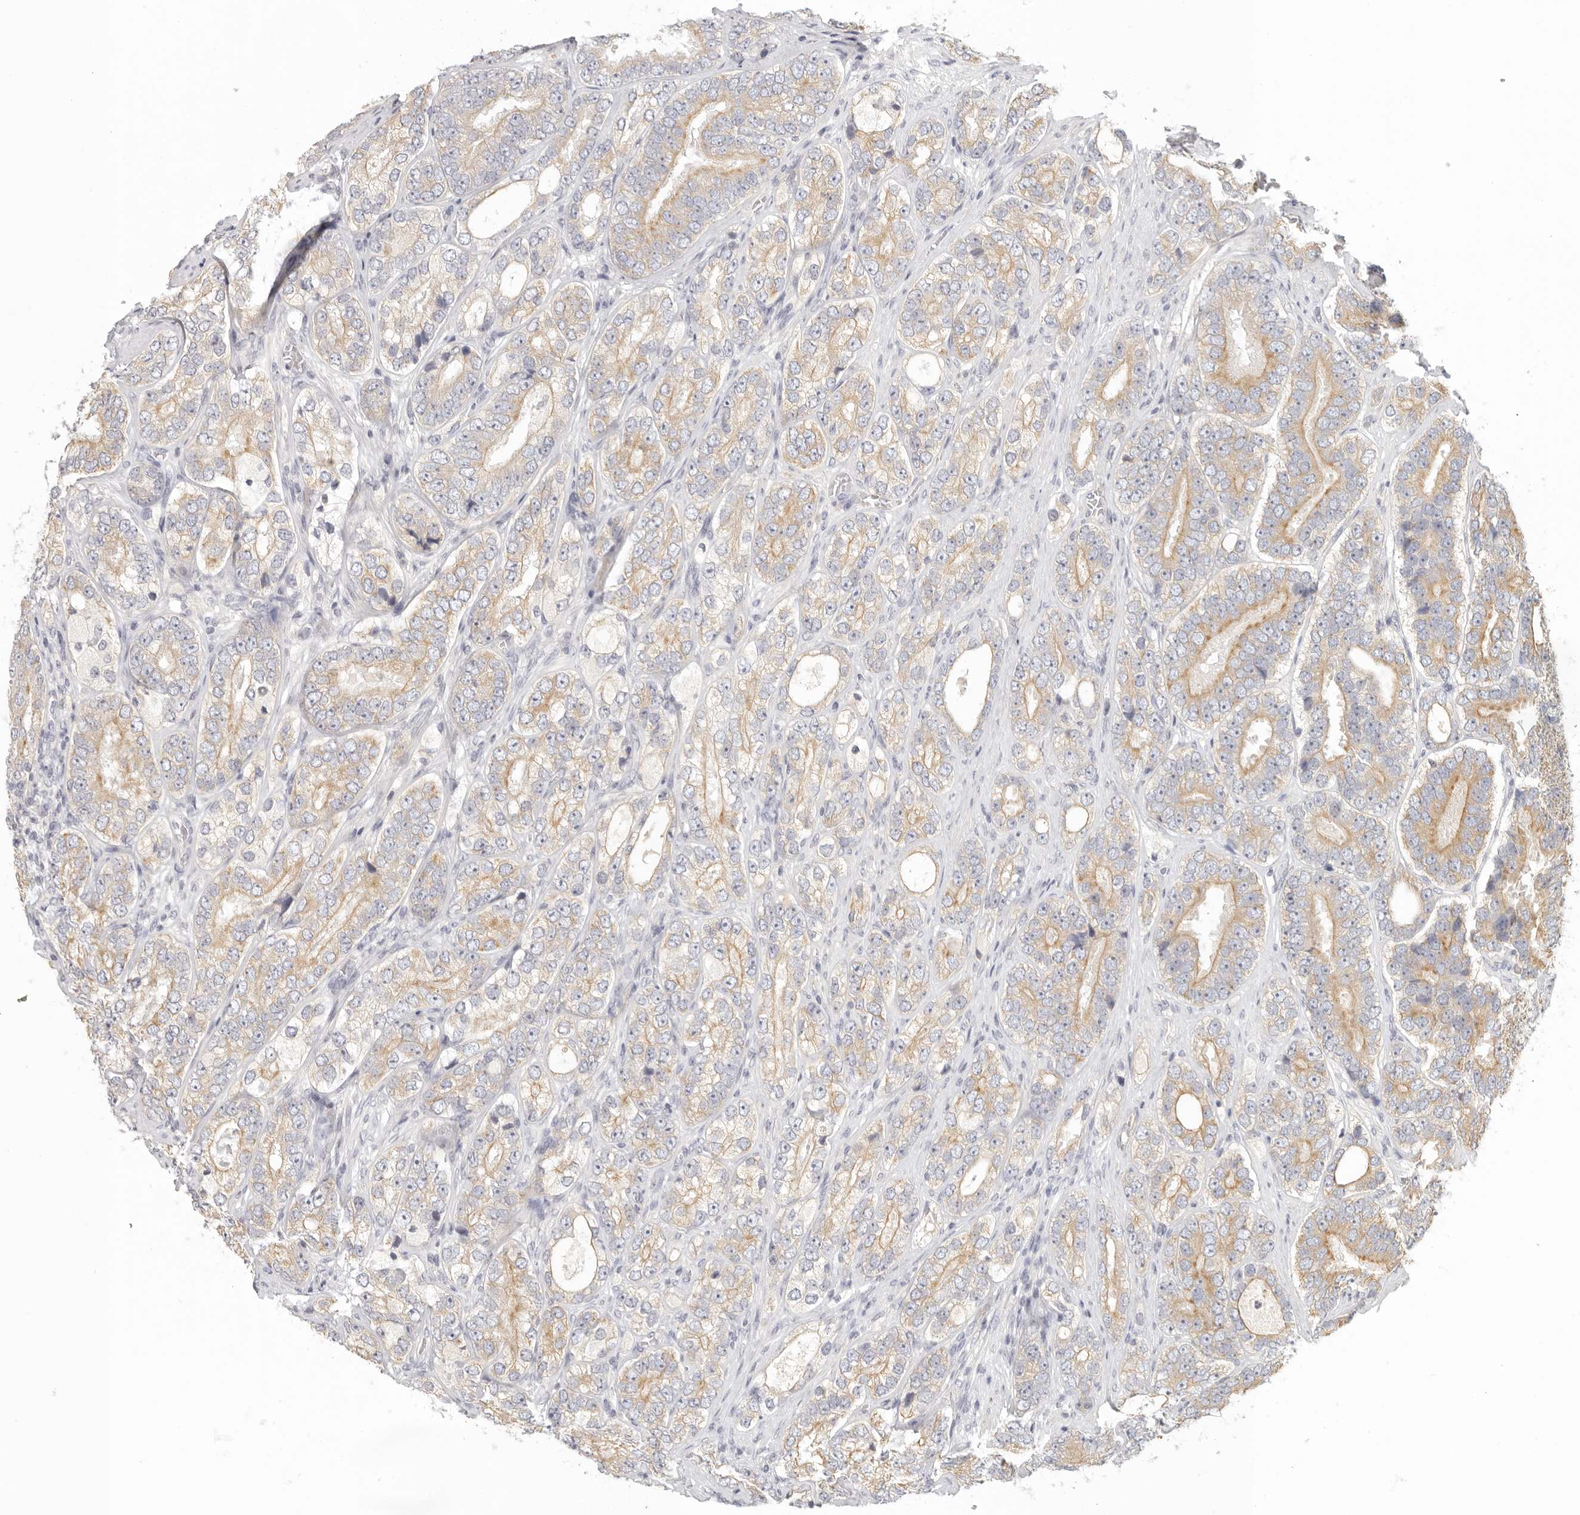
{"staining": {"intensity": "moderate", "quantity": "25%-75%", "location": "cytoplasmic/membranous"}, "tissue": "prostate cancer", "cell_type": "Tumor cells", "image_type": "cancer", "snomed": [{"axis": "morphology", "description": "Adenocarcinoma, High grade"}, {"axis": "topography", "description": "Prostate"}], "caption": "The immunohistochemical stain highlights moderate cytoplasmic/membranous positivity in tumor cells of prostate high-grade adenocarcinoma tissue.", "gene": "AHDC1", "patient": {"sex": "male", "age": 56}}